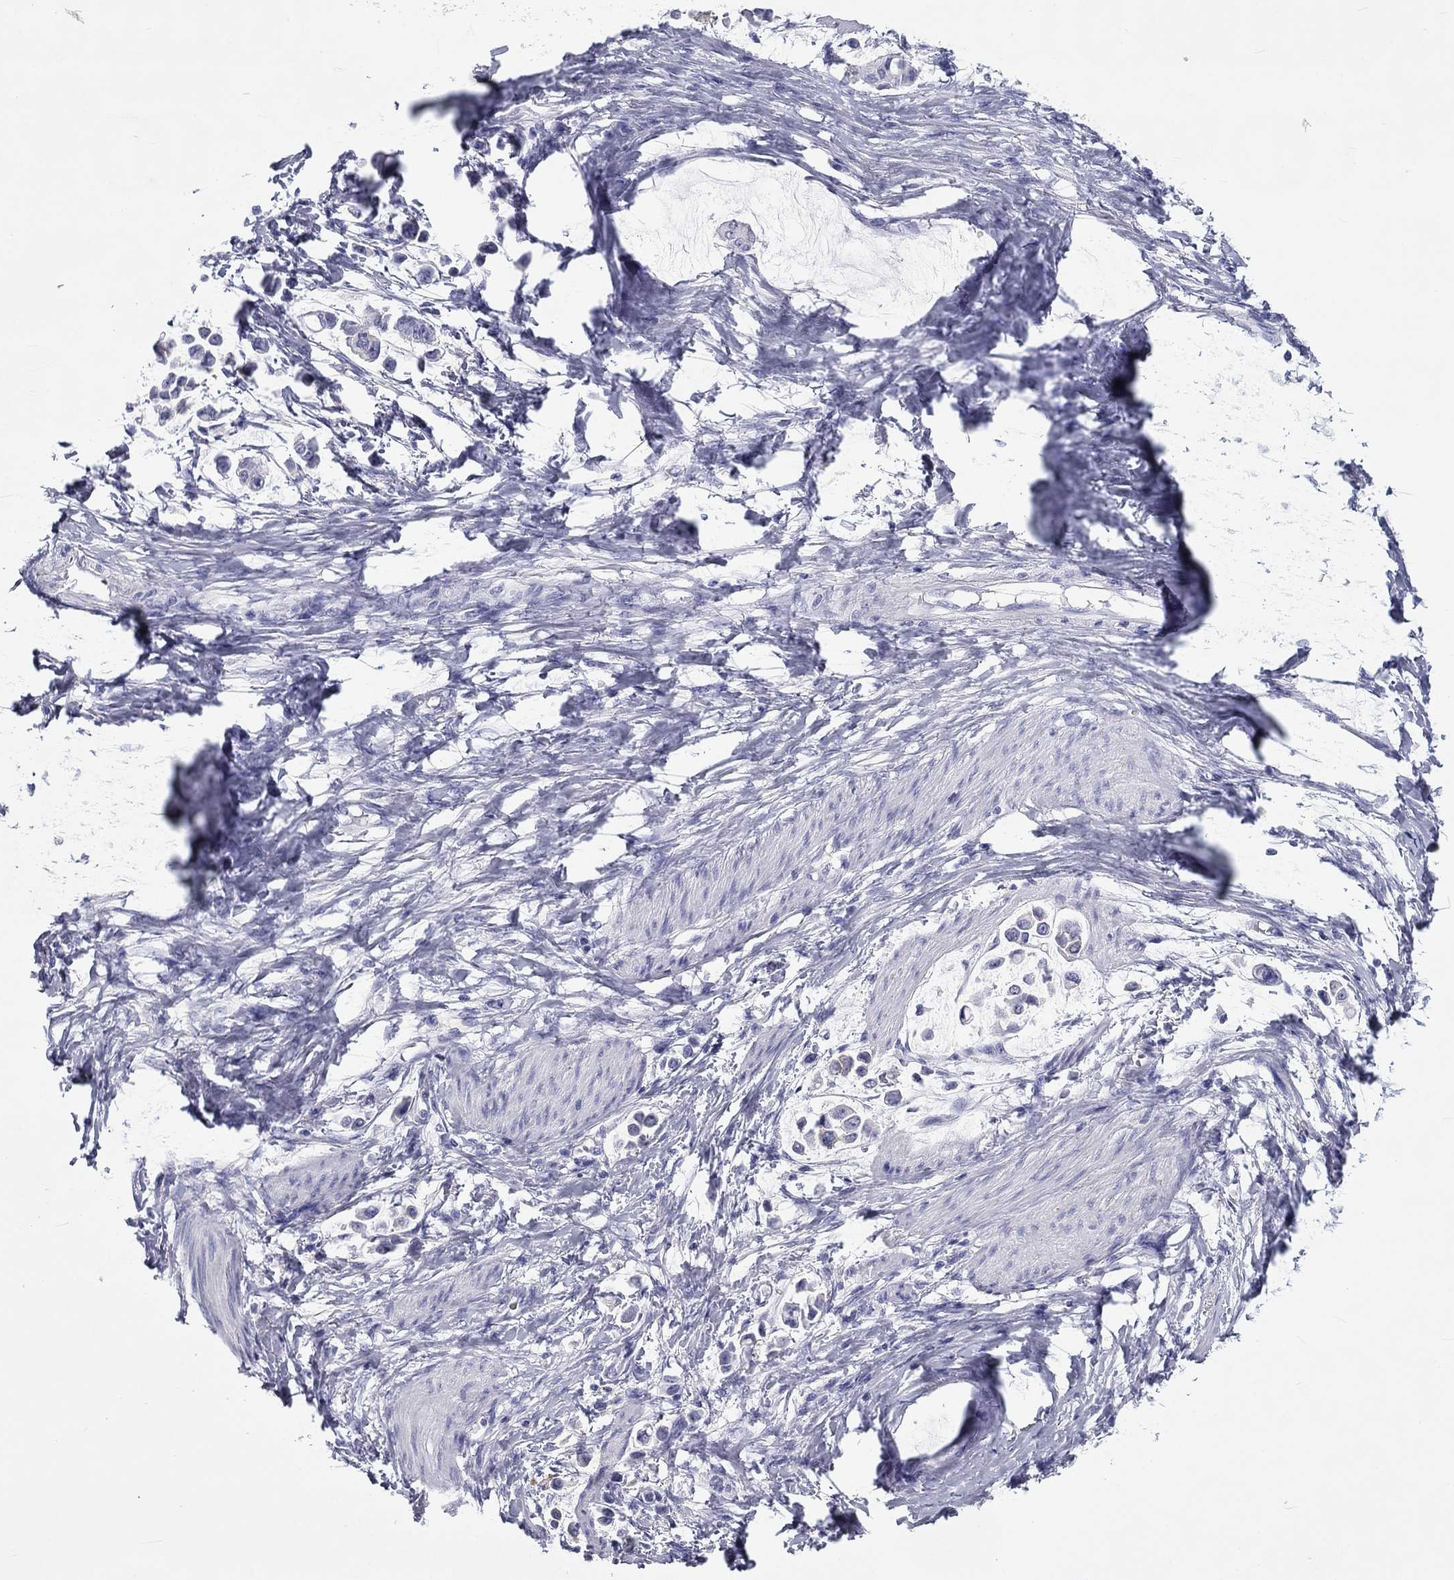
{"staining": {"intensity": "negative", "quantity": "none", "location": "none"}, "tissue": "stomach cancer", "cell_type": "Tumor cells", "image_type": "cancer", "snomed": [{"axis": "morphology", "description": "Adenocarcinoma, NOS"}, {"axis": "topography", "description": "Stomach"}], "caption": "An IHC photomicrograph of adenocarcinoma (stomach) is shown. There is no staining in tumor cells of adenocarcinoma (stomach). (DAB (3,3'-diaminobenzidine) immunohistochemistry (IHC) with hematoxylin counter stain).", "gene": "DNALI1", "patient": {"sex": "male", "age": 82}}